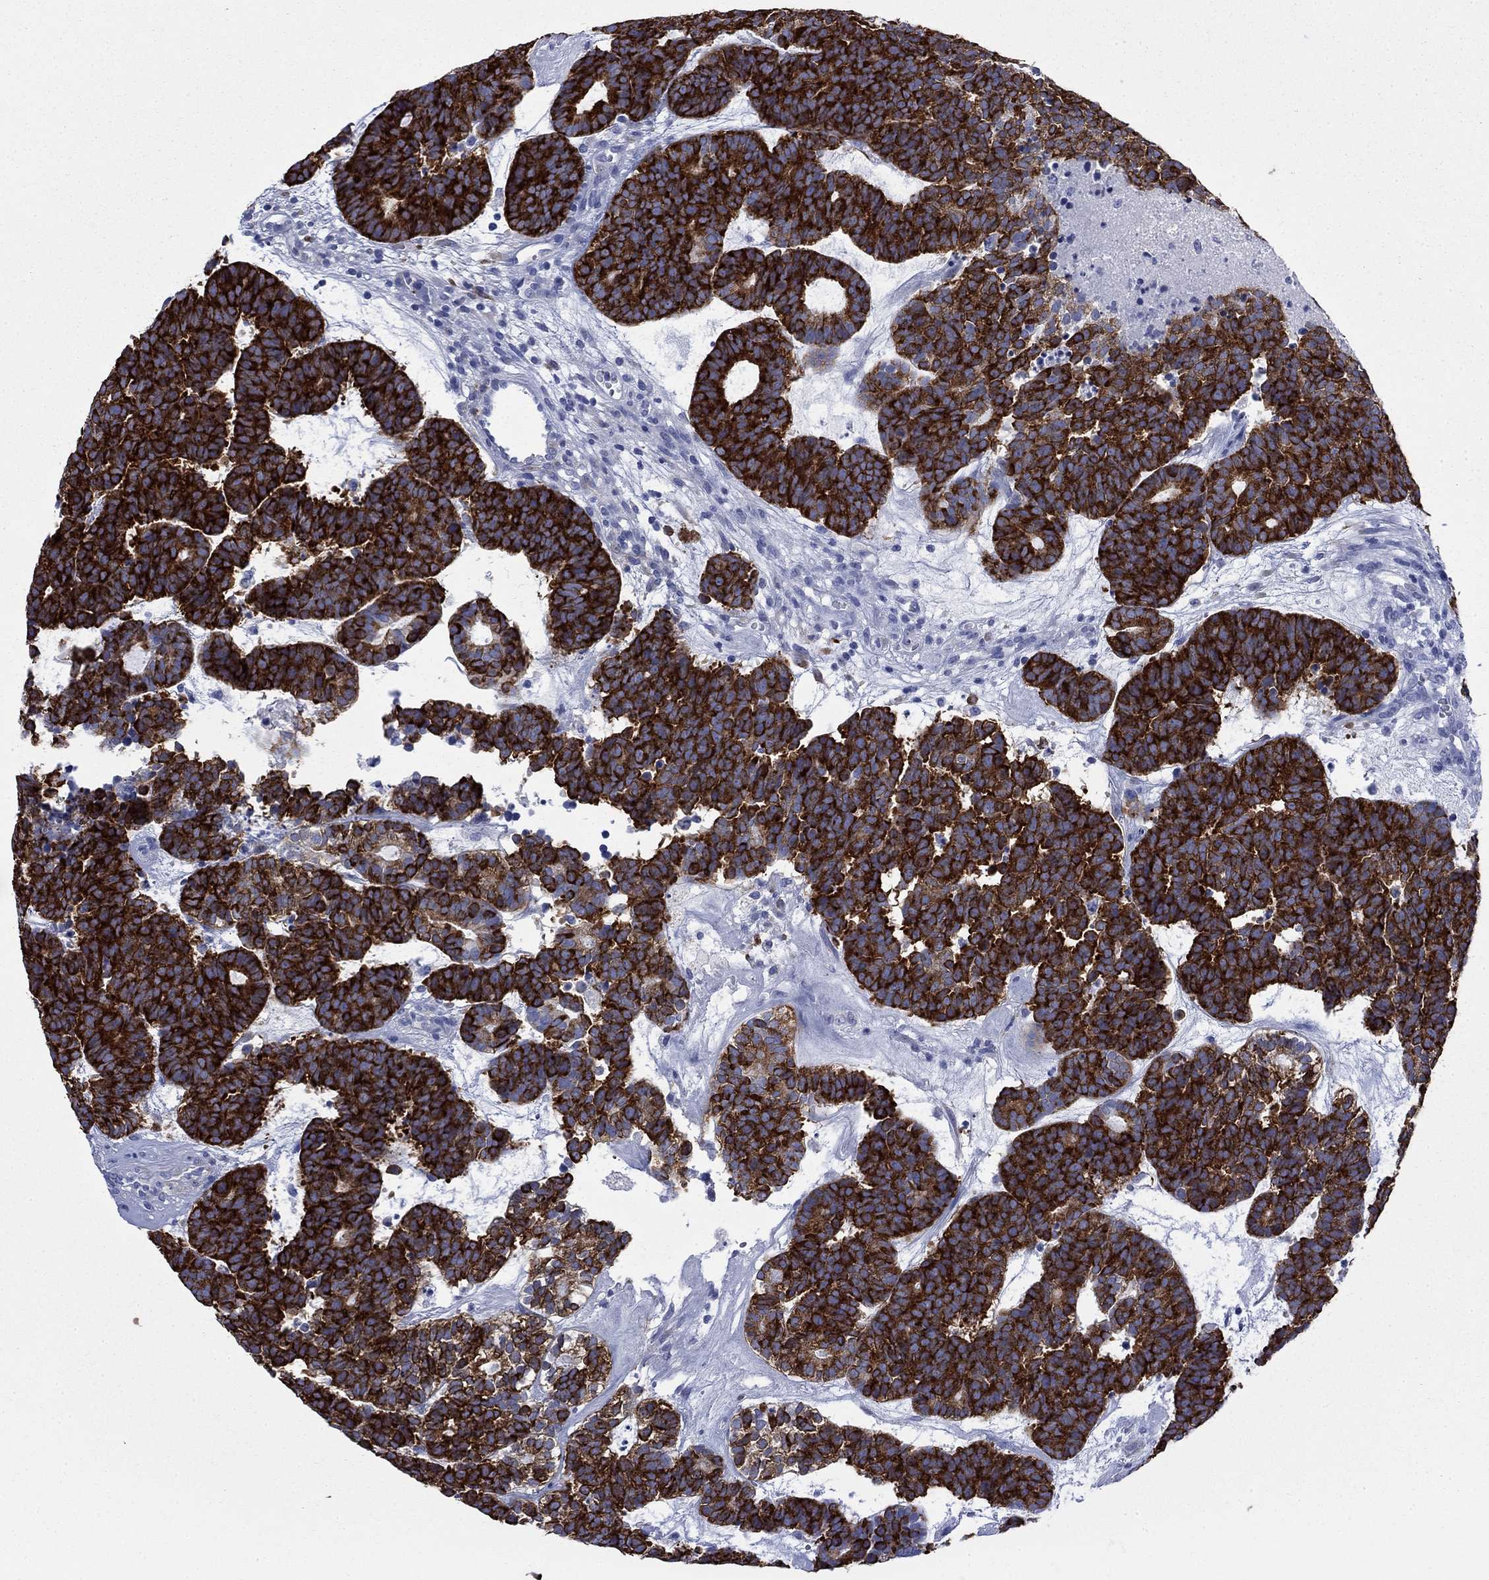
{"staining": {"intensity": "strong", "quantity": ">75%", "location": "cytoplasmic/membranous"}, "tissue": "head and neck cancer", "cell_type": "Tumor cells", "image_type": "cancer", "snomed": [{"axis": "morphology", "description": "Adenocarcinoma, NOS"}, {"axis": "topography", "description": "Head-Neck"}], "caption": "IHC of human adenocarcinoma (head and neck) demonstrates high levels of strong cytoplasmic/membranous positivity in about >75% of tumor cells.", "gene": "IGF2BP3", "patient": {"sex": "female", "age": 81}}